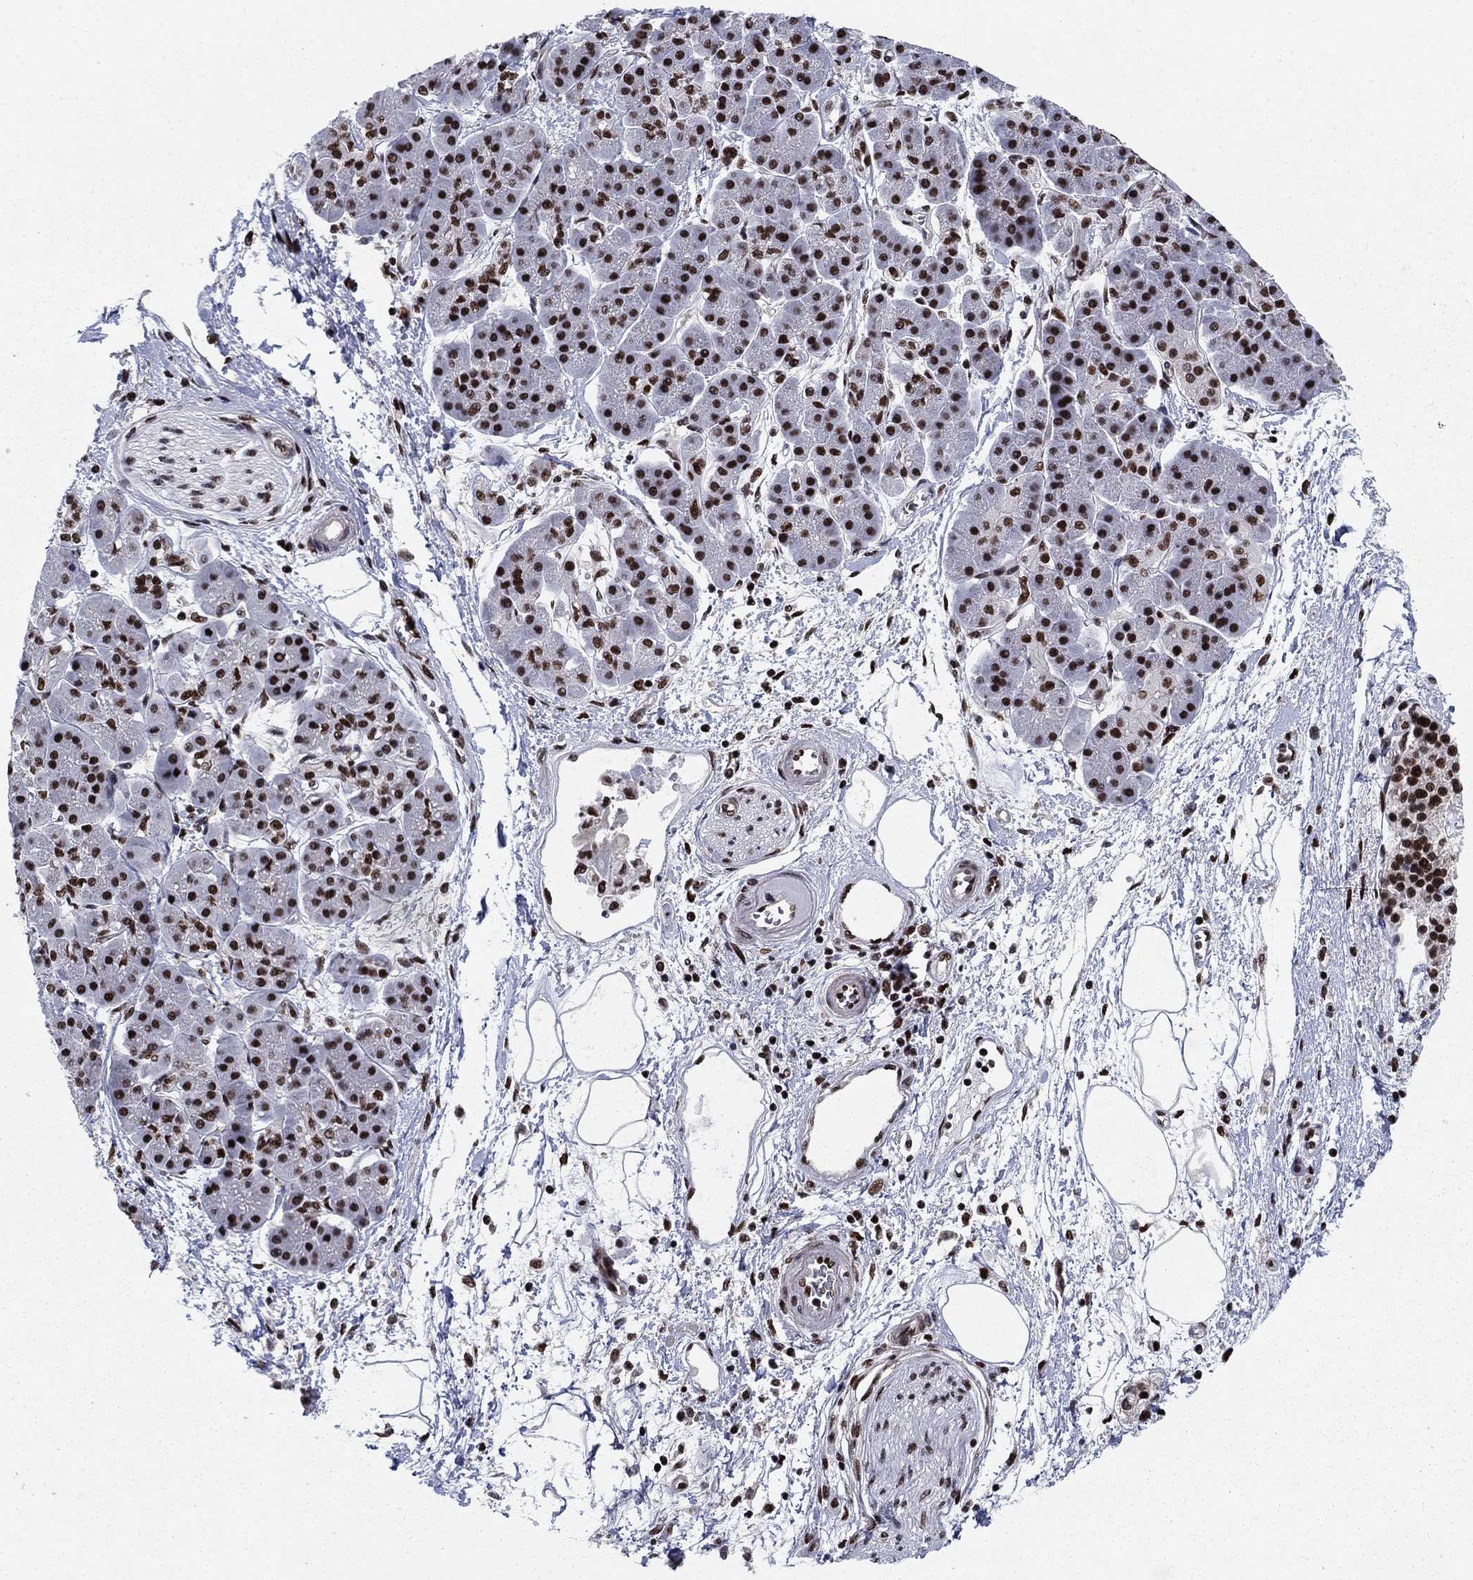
{"staining": {"intensity": "strong", "quantity": ">75%", "location": "nuclear"}, "tissue": "pancreatic cancer", "cell_type": "Tumor cells", "image_type": "cancer", "snomed": [{"axis": "morphology", "description": "Adenocarcinoma, NOS"}, {"axis": "topography", "description": "Pancreas"}], "caption": "Immunohistochemistry (IHC) (DAB (3,3'-diaminobenzidine)) staining of pancreatic adenocarcinoma demonstrates strong nuclear protein staining in about >75% of tumor cells.", "gene": "RPRD1B", "patient": {"sex": "female", "age": 73}}